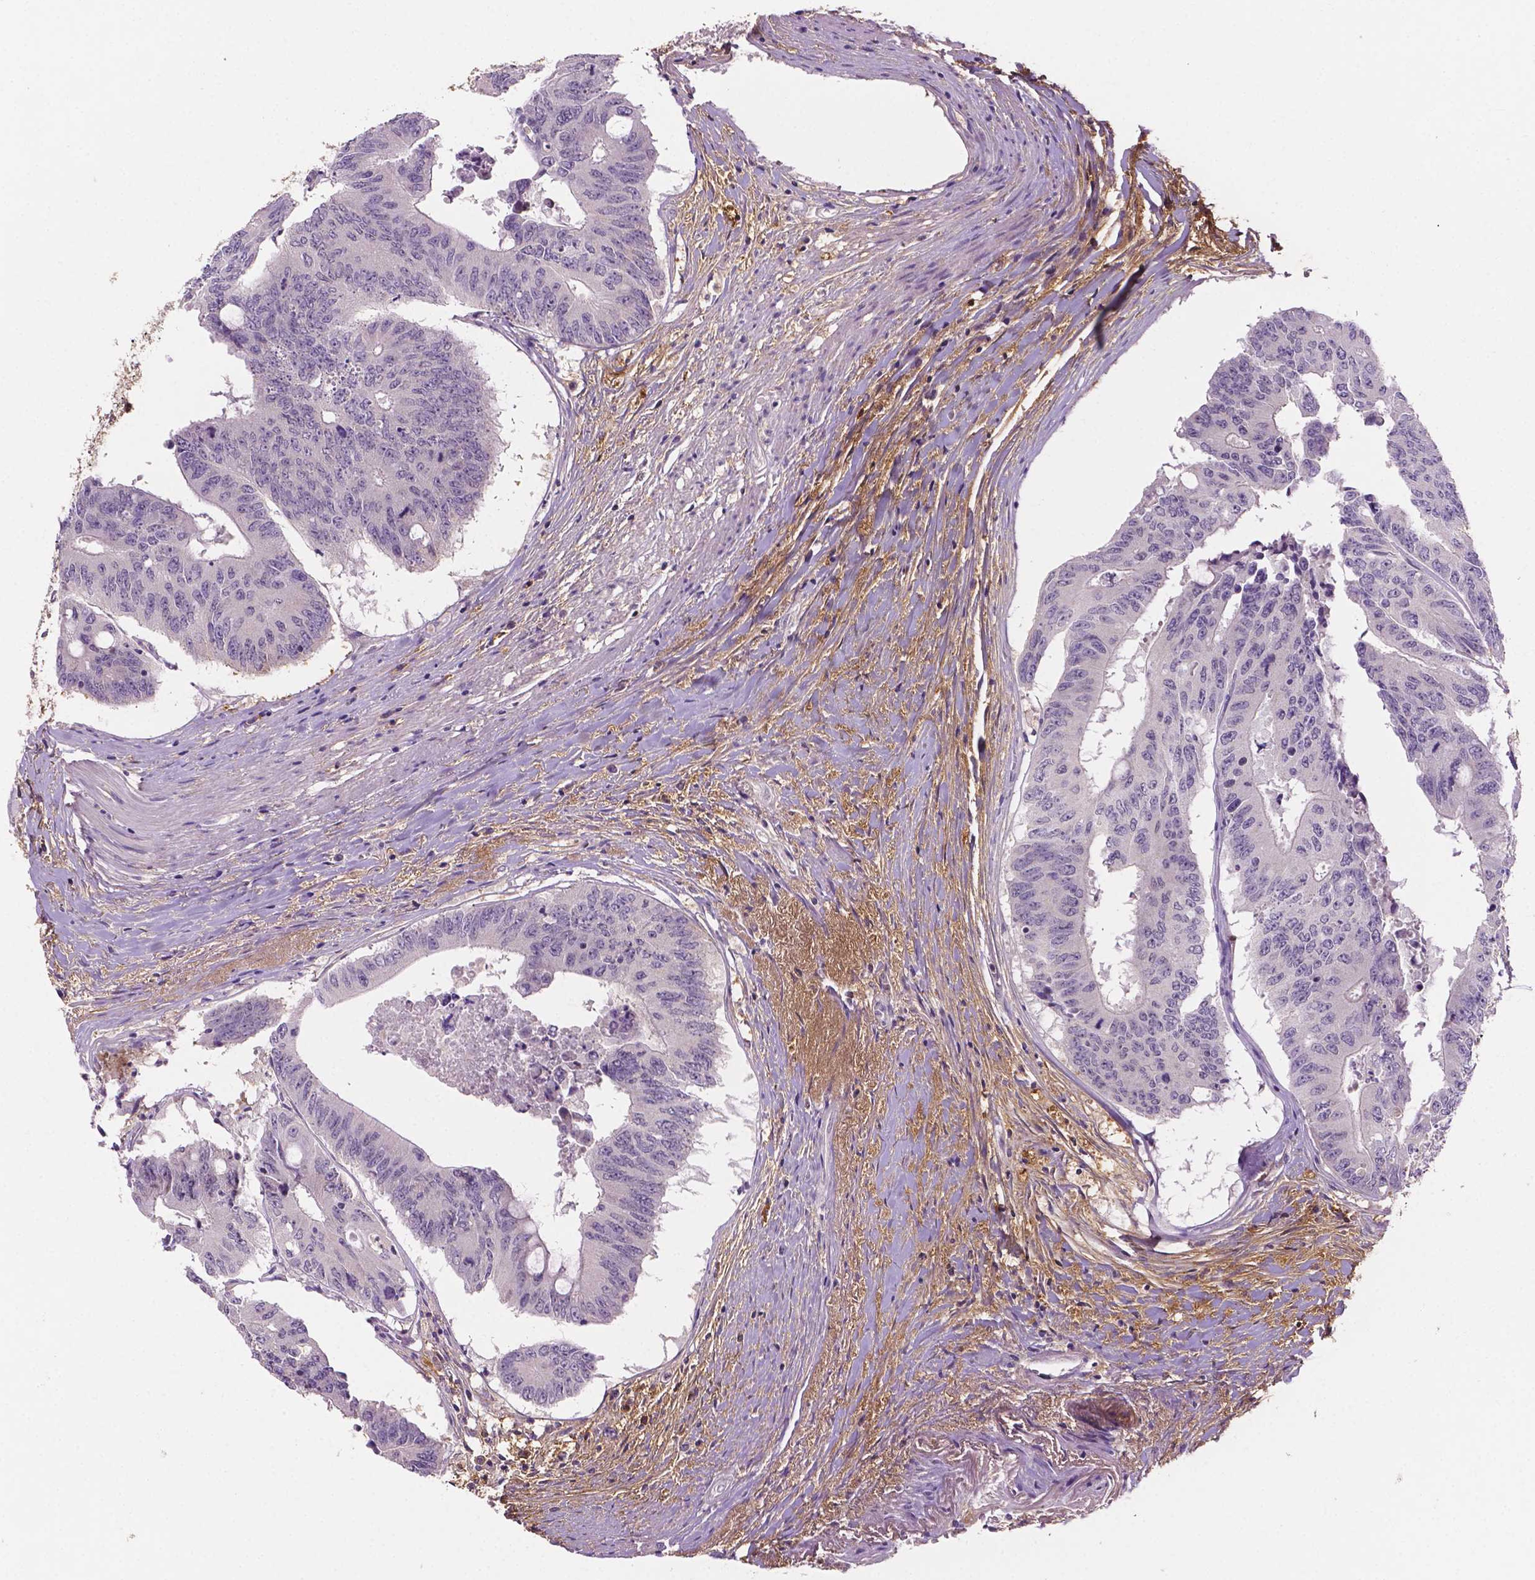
{"staining": {"intensity": "negative", "quantity": "none", "location": "none"}, "tissue": "colorectal cancer", "cell_type": "Tumor cells", "image_type": "cancer", "snomed": [{"axis": "morphology", "description": "Adenocarcinoma, NOS"}, {"axis": "topography", "description": "Rectum"}], "caption": "The IHC histopathology image has no significant positivity in tumor cells of colorectal adenocarcinoma tissue.", "gene": "FBLN1", "patient": {"sex": "male", "age": 59}}